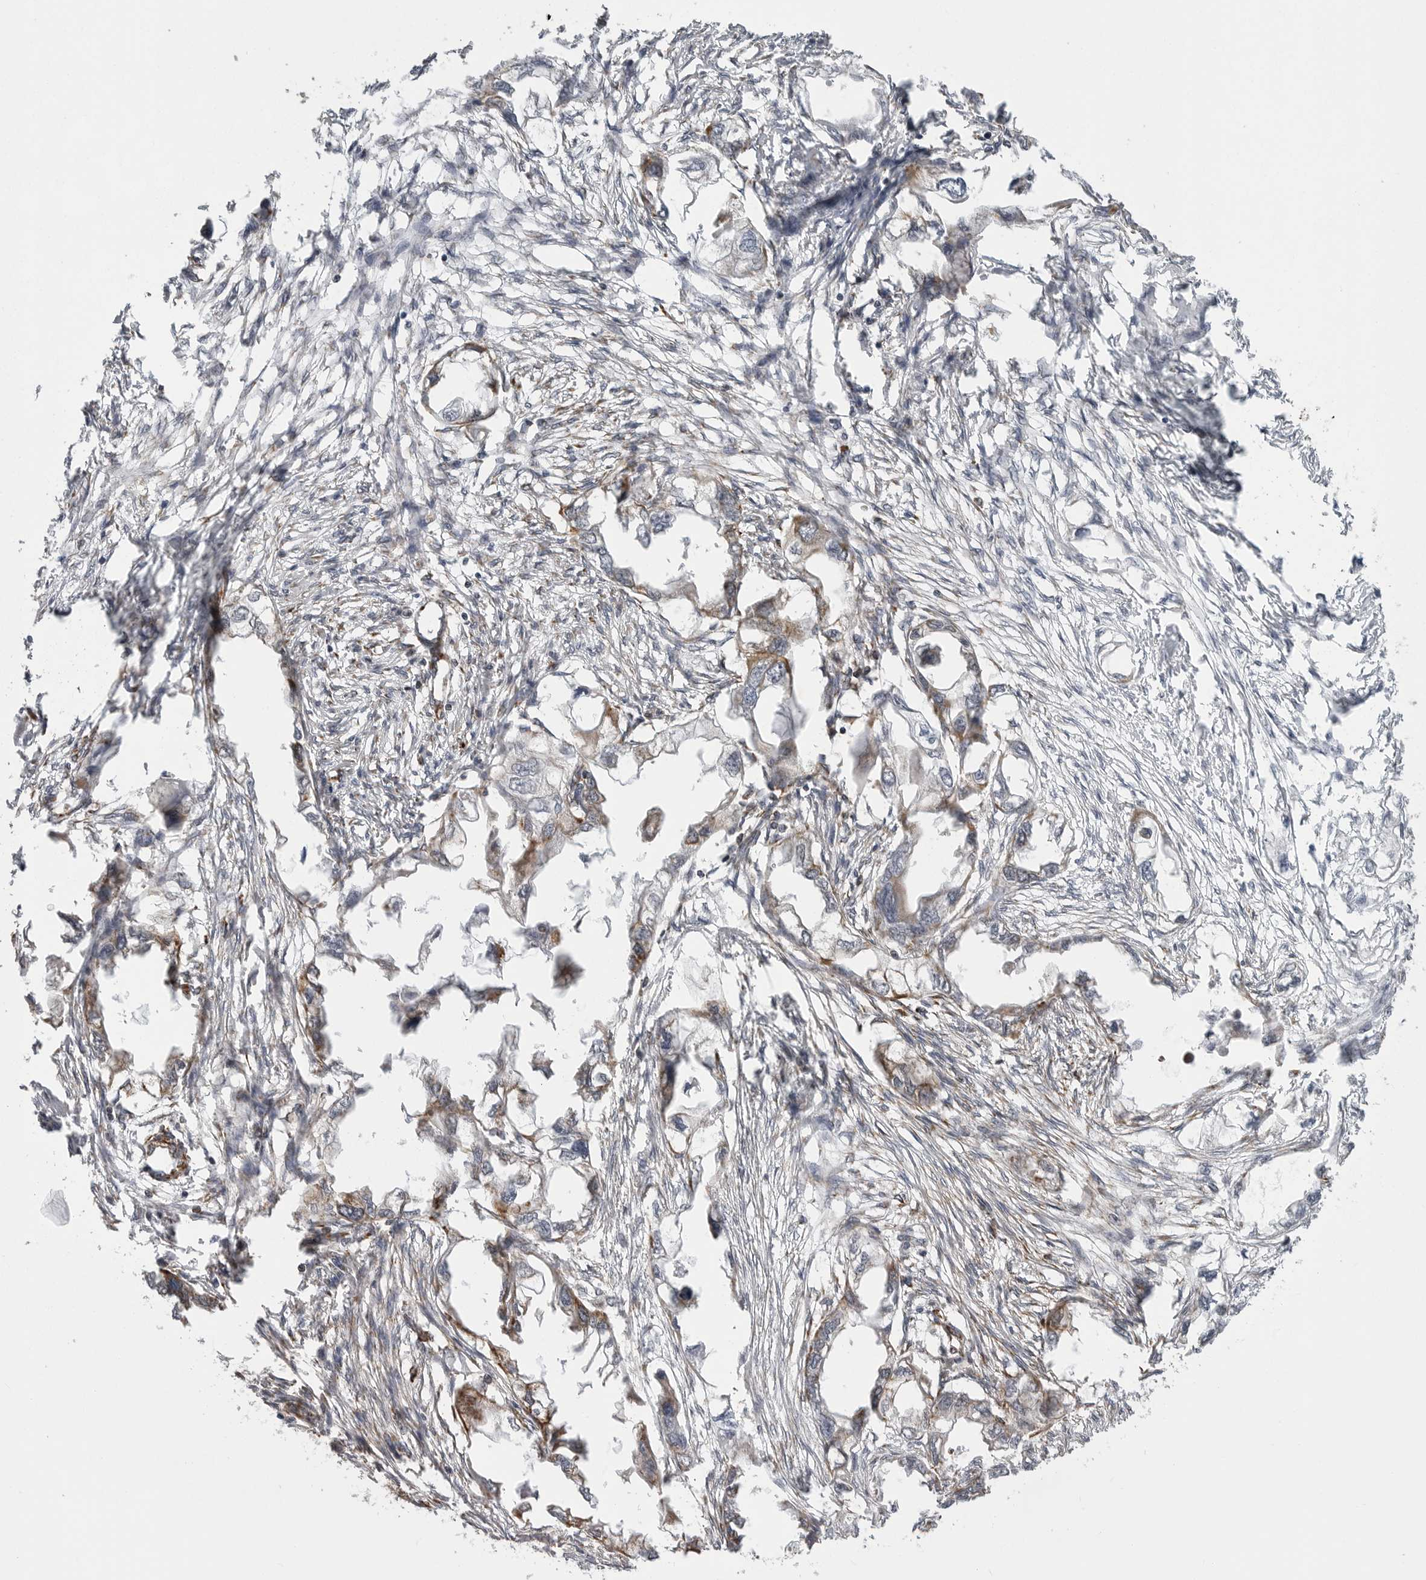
{"staining": {"intensity": "moderate", "quantity": "<25%", "location": "cytoplasmic/membranous"}, "tissue": "endometrial cancer", "cell_type": "Tumor cells", "image_type": "cancer", "snomed": [{"axis": "morphology", "description": "Adenocarcinoma, NOS"}, {"axis": "morphology", "description": "Adenocarcinoma, metastatic, NOS"}, {"axis": "topography", "description": "Adipose tissue"}, {"axis": "topography", "description": "Endometrium"}], "caption": "Tumor cells display low levels of moderate cytoplasmic/membranous staining in approximately <25% of cells in human adenocarcinoma (endometrial). Using DAB (brown) and hematoxylin (blue) stains, captured at high magnification using brightfield microscopy.", "gene": "FH", "patient": {"sex": "female", "age": 67}}